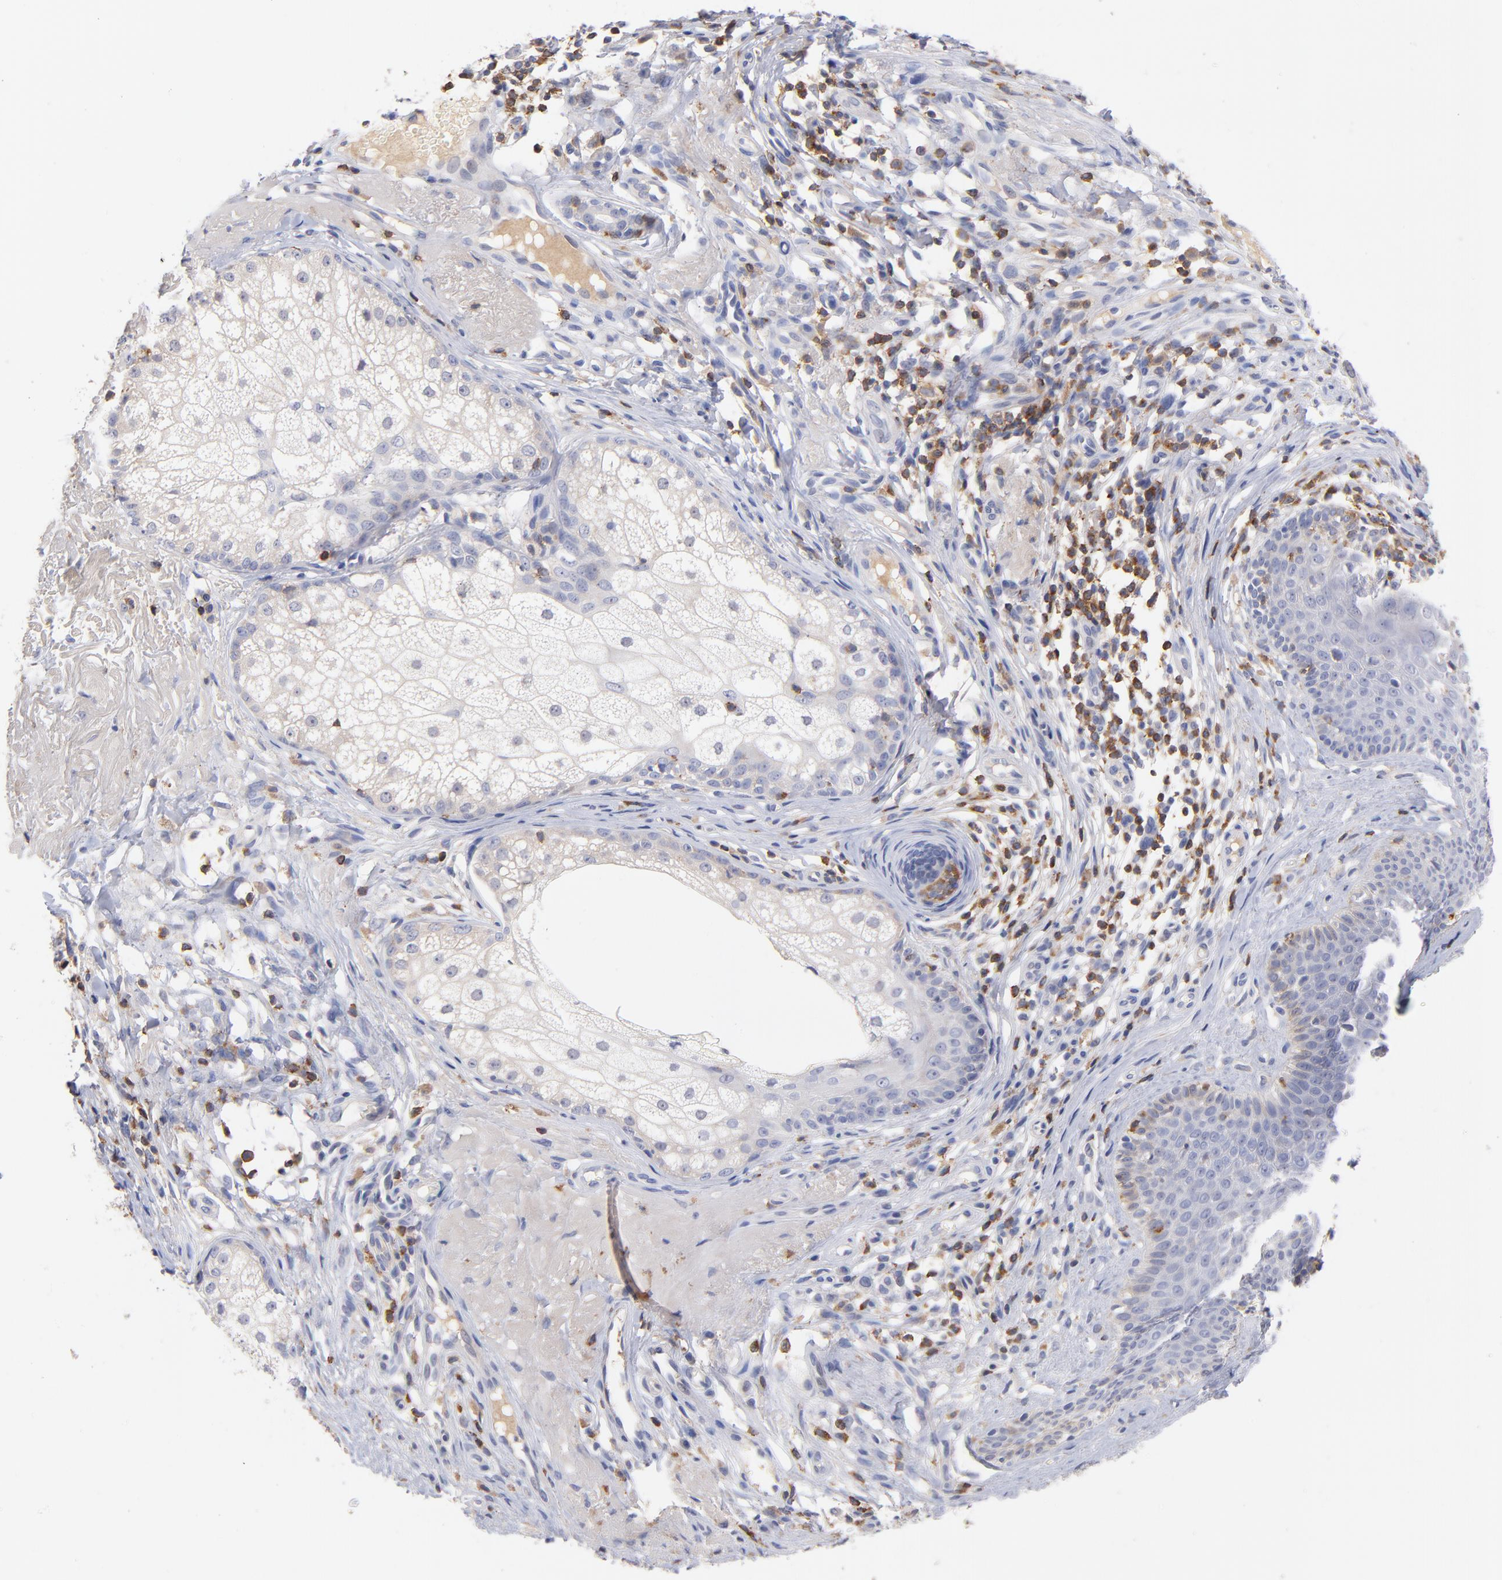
{"staining": {"intensity": "weak", "quantity": "<25%", "location": "cytoplasmic/membranous"}, "tissue": "skin cancer", "cell_type": "Tumor cells", "image_type": "cancer", "snomed": [{"axis": "morphology", "description": "Basal cell carcinoma"}, {"axis": "topography", "description": "Skin"}], "caption": "Protein analysis of skin cancer reveals no significant staining in tumor cells.", "gene": "KREMEN2", "patient": {"sex": "male", "age": 74}}